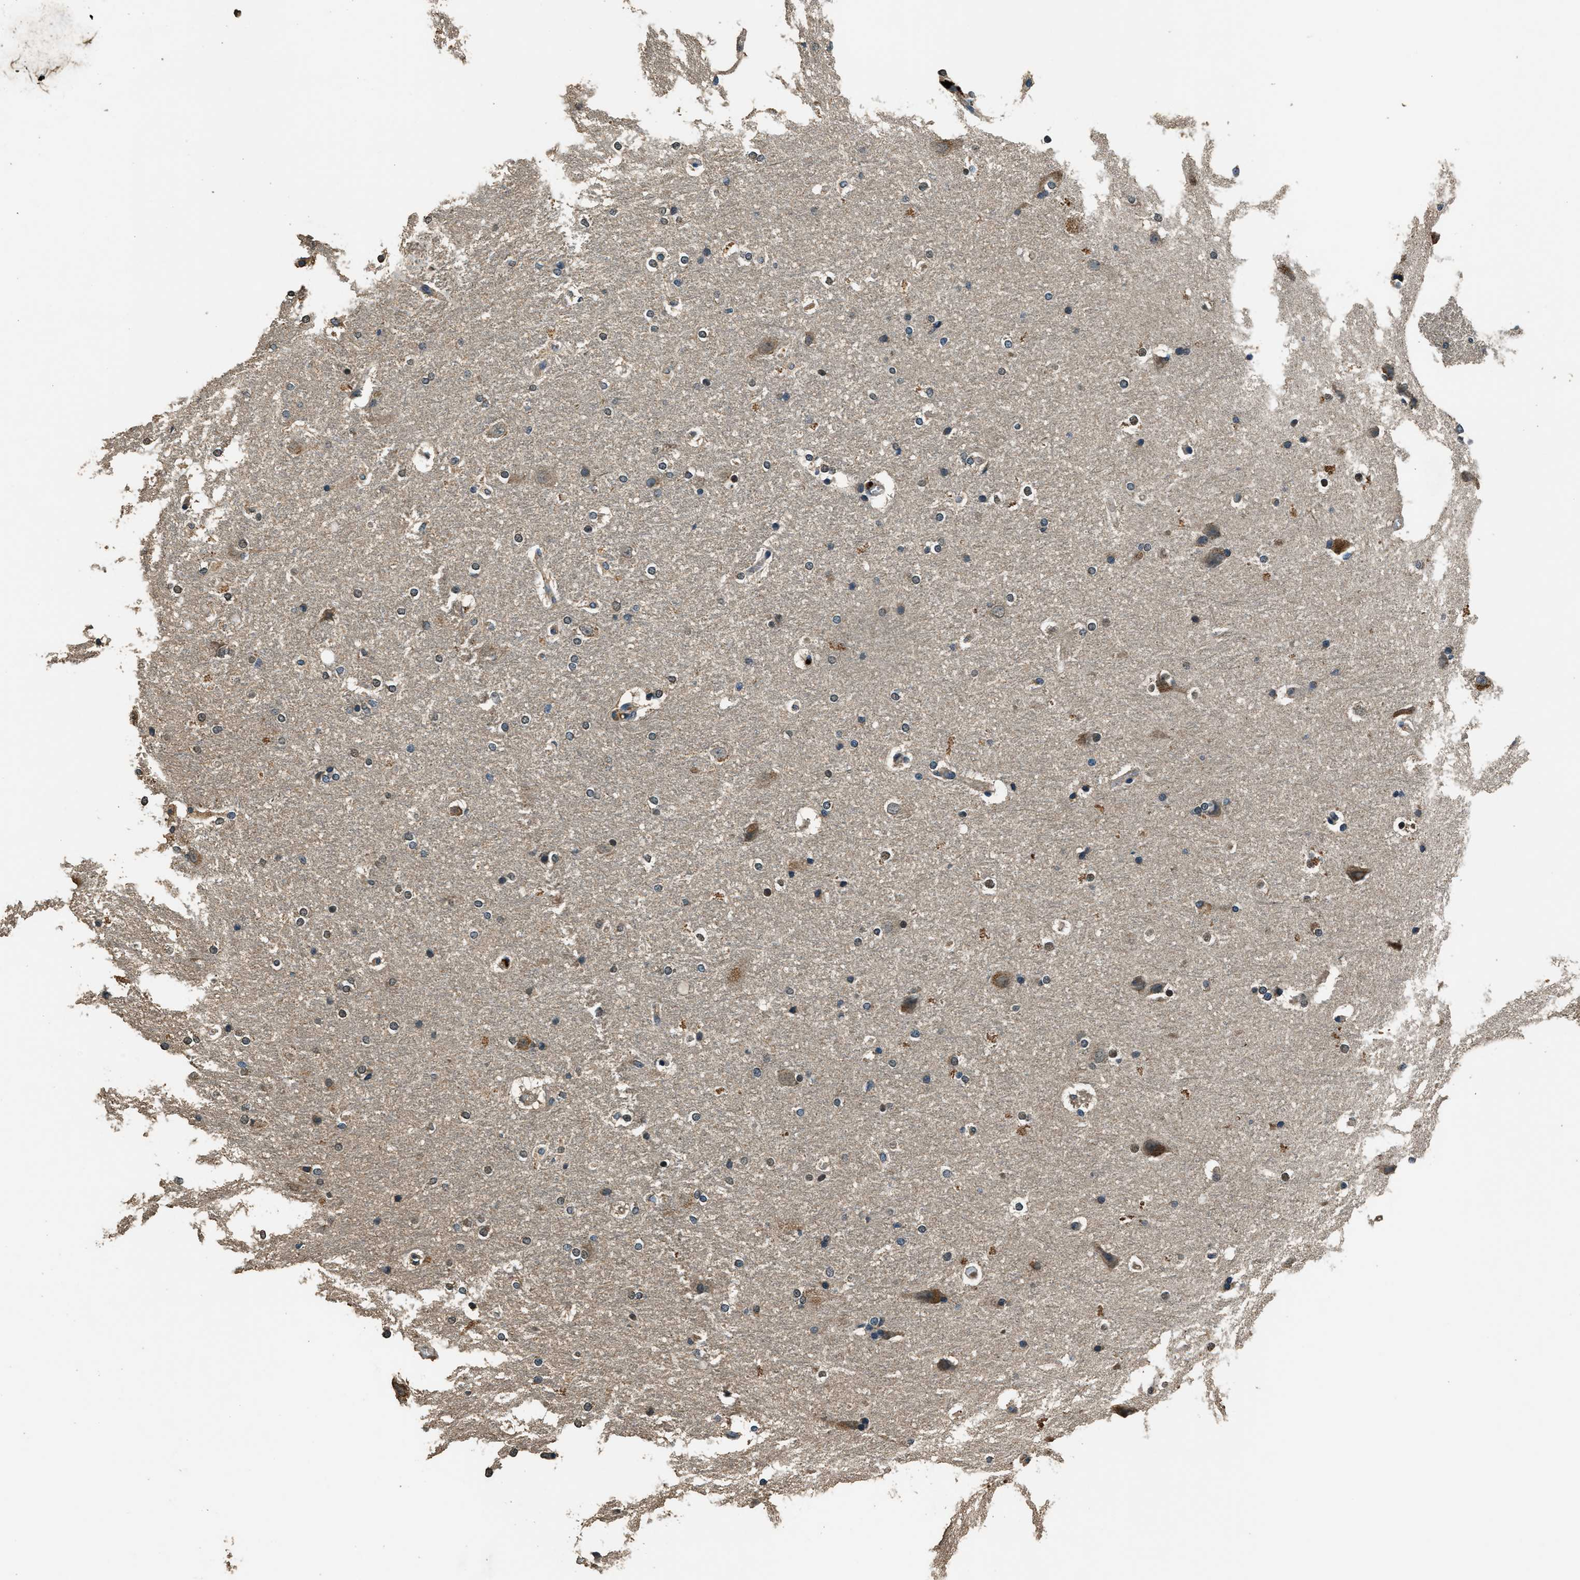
{"staining": {"intensity": "weak", "quantity": "<25%", "location": "cytoplasmic/membranous"}, "tissue": "hippocampus", "cell_type": "Glial cells", "image_type": "normal", "snomed": [{"axis": "morphology", "description": "Normal tissue, NOS"}, {"axis": "topography", "description": "Hippocampus"}], "caption": "A photomicrograph of hippocampus stained for a protein demonstrates no brown staining in glial cells. Brightfield microscopy of immunohistochemistry (IHC) stained with DAB (3,3'-diaminobenzidine) (brown) and hematoxylin (blue), captured at high magnification.", "gene": "SALL3", "patient": {"sex": "female", "age": 19}}